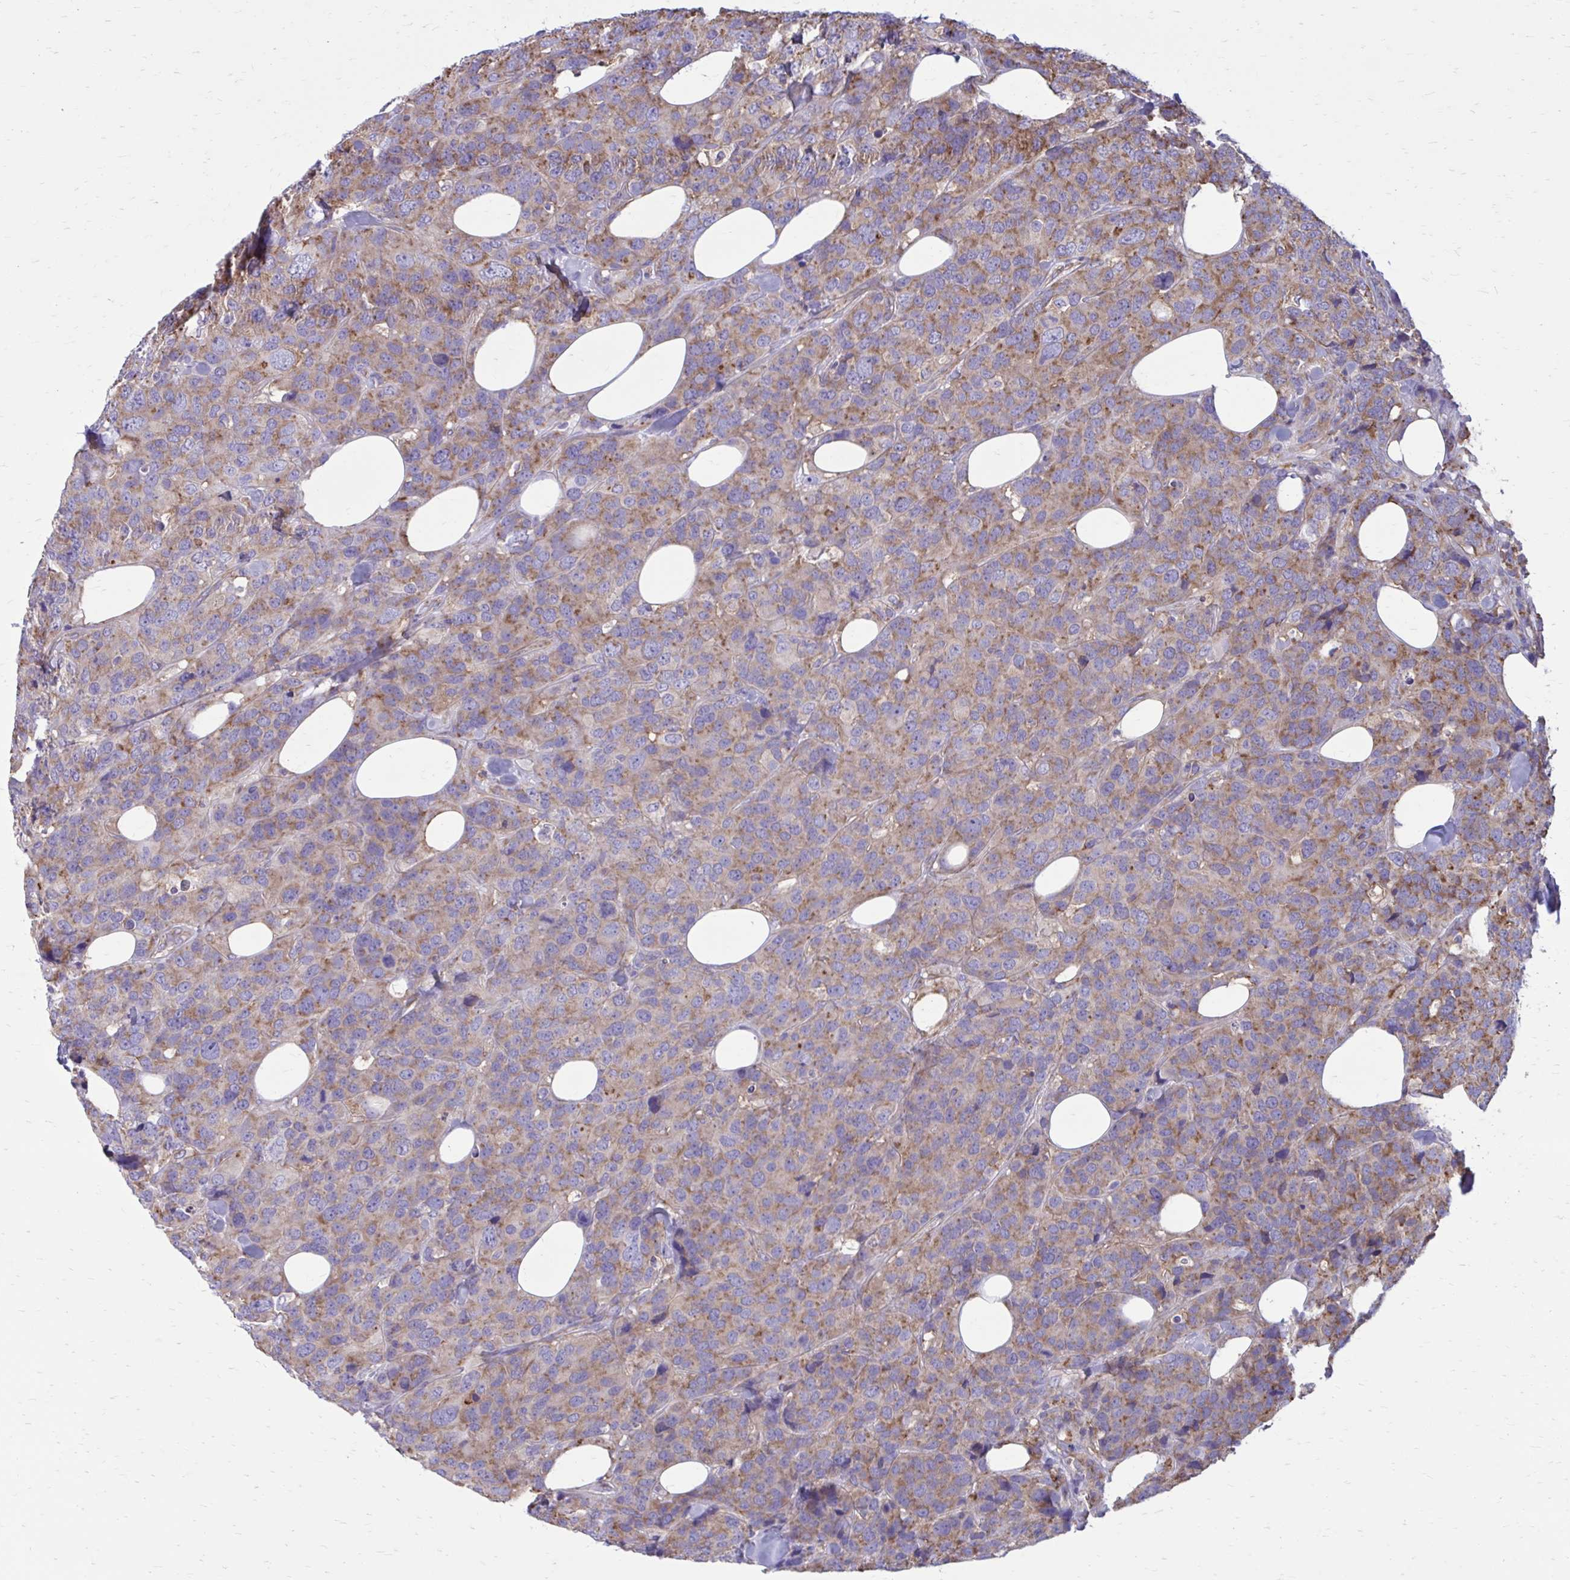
{"staining": {"intensity": "weak", "quantity": ">75%", "location": "cytoplasmic/membranous"}, "tissue": "breast cancer", "cell_type": "Tumor cells", "image_type": "cancer", "snomed": [{"axis": "morphology", "description": "Lobular carcinoma"}, {"axis": "topography", "description": "Breast"}], "caption": "IHC histopathology image of neoplastic tissue: human breast cancer (lobular carcinoma) stained using immunohistochemistry shows low levels of weak protein expression localized specifically in the cytoplasmic/membranous of tumor cells, appearing as a cytoplasmic/membranous brown color.", "gene": "CLTA", "patient": {"sex": "female", "age": 59}}